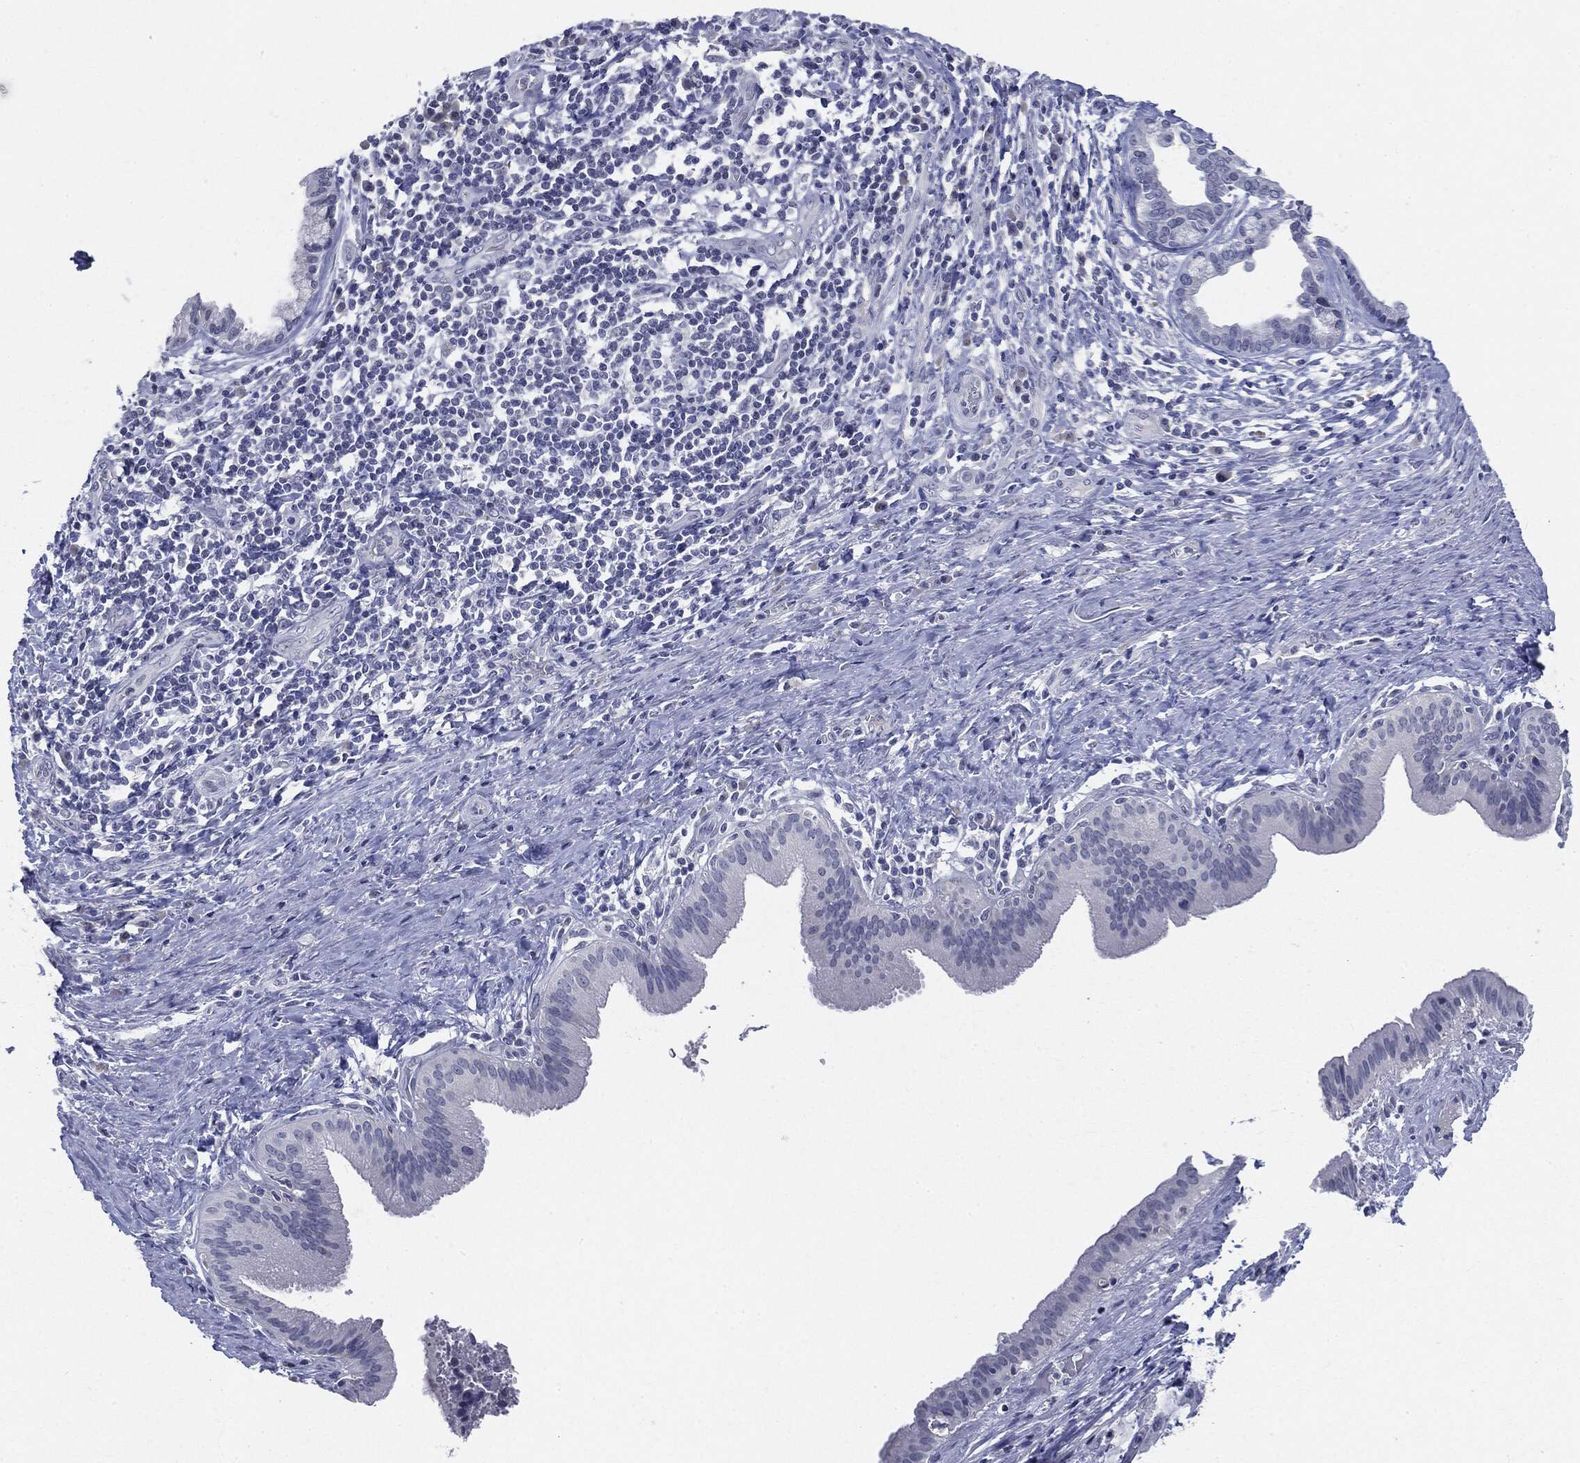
{"staining": {"intensity": "negative", "quantity": "none", "location": "none"}, "tissue": "liver cancer", "cell_type": "Tumor cells", "image_type": "cancer", "snomed": [{"axis": "morphology", "description": "Cholangiocarcinoma"}, {"axis": "topography", "description": "Liver"}], "caption": "This is a micrograph of IHC staining of liver cancer, which shows no expression in tumor cells.", "gene": "CGB1", "patient": {"sex": "female", "age": 73}}